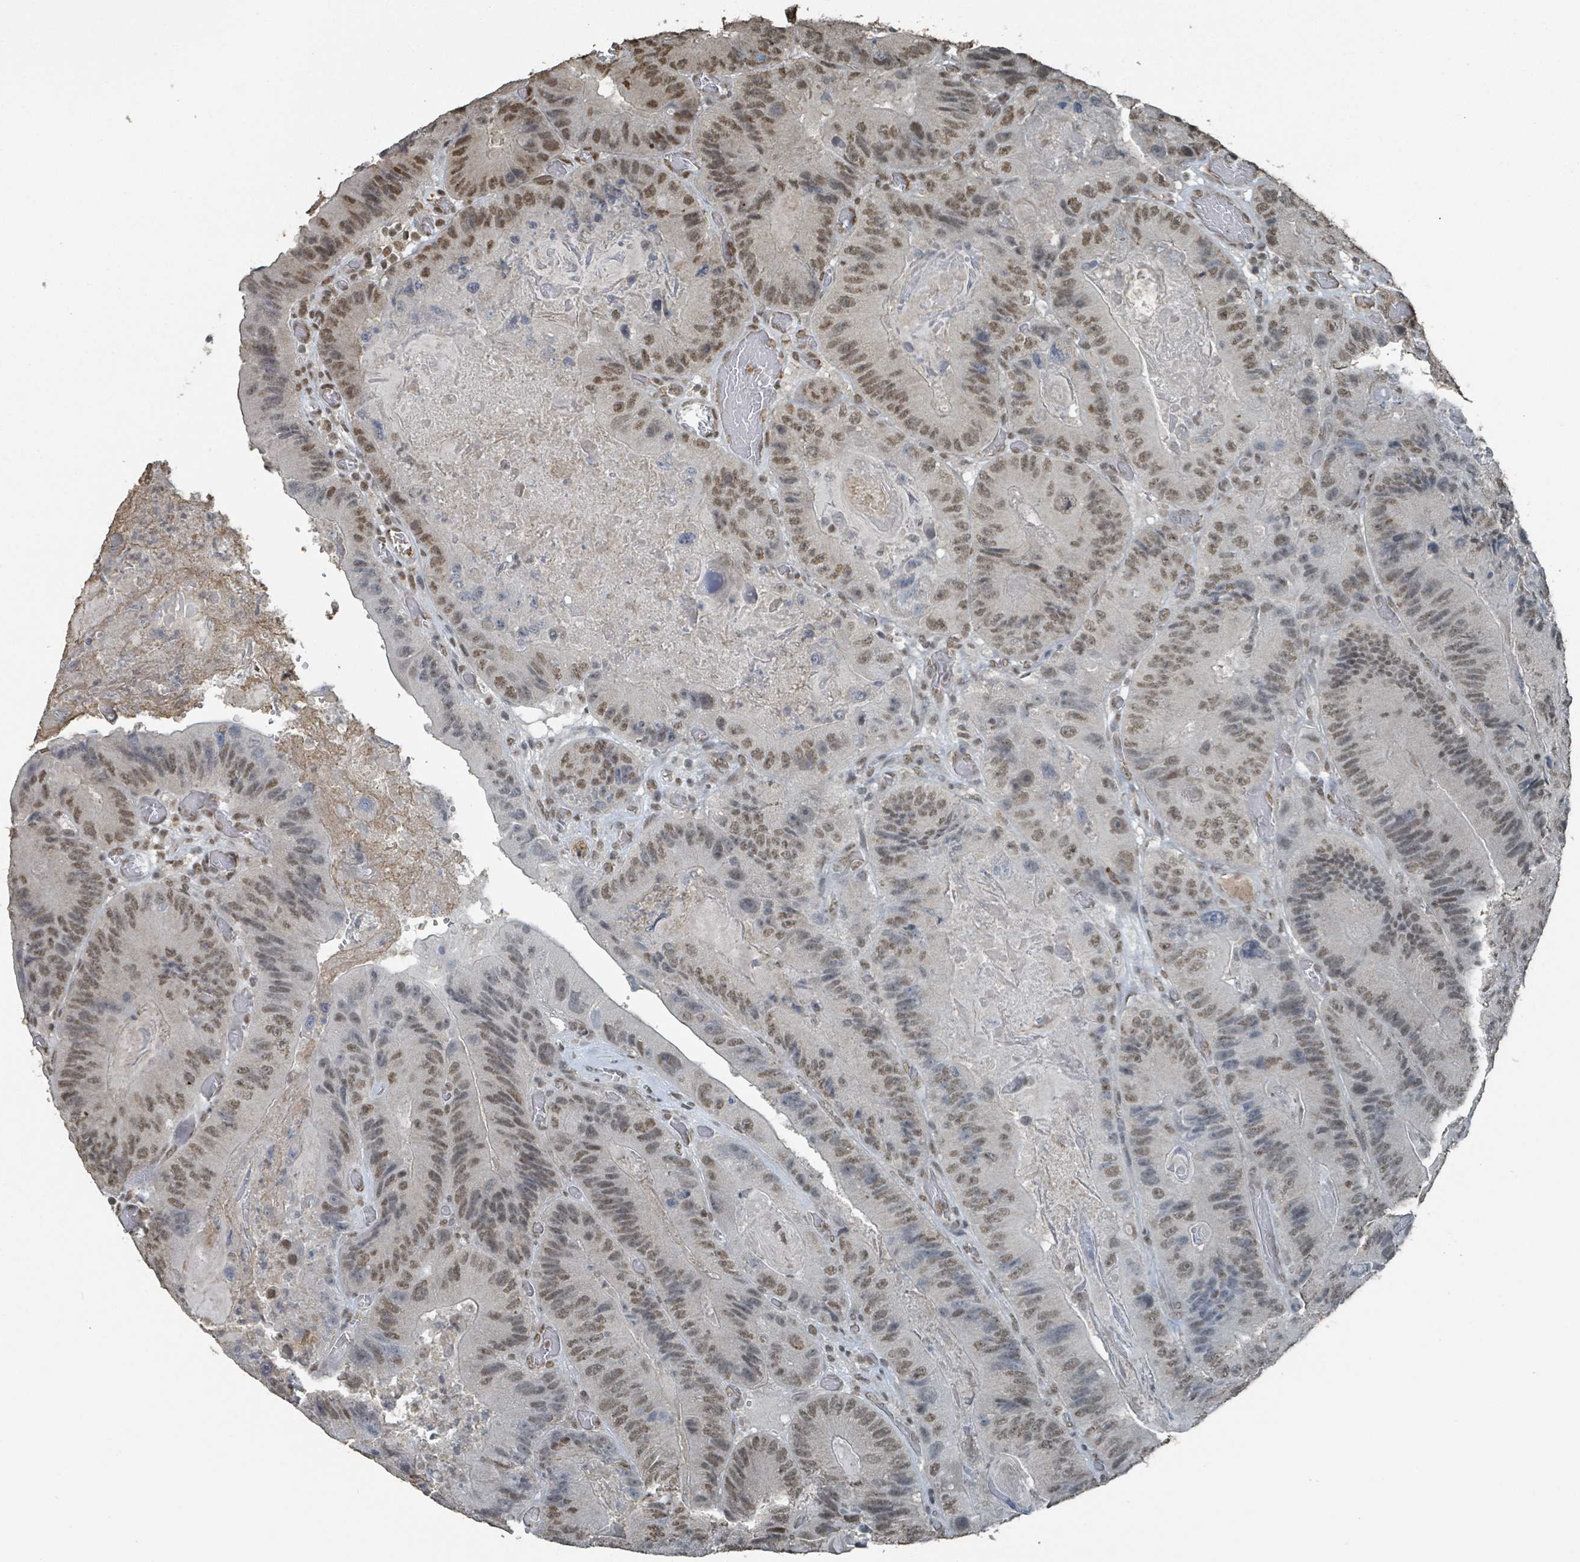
{"staining": {"intensity": "moderate", "quantity": ">75%", "location": "nuclear"}, "tissue": "colorectal cancer", "cell_type": "Tumor cells", "image_type": "cancer", "snomed": [{"axis": "morphology", "description": "Adenocarcinoma, NOS"}, {"axis": "topography", "description": "Colon"}], "caption": "Tumor cells demonstrate medium levels of moderate nuclear positivity in about >75% of cells in human colorectal cancer (adenocarcinoma).", "gene": "PHIP", "patient": {"sex": "female", "age": 86}}